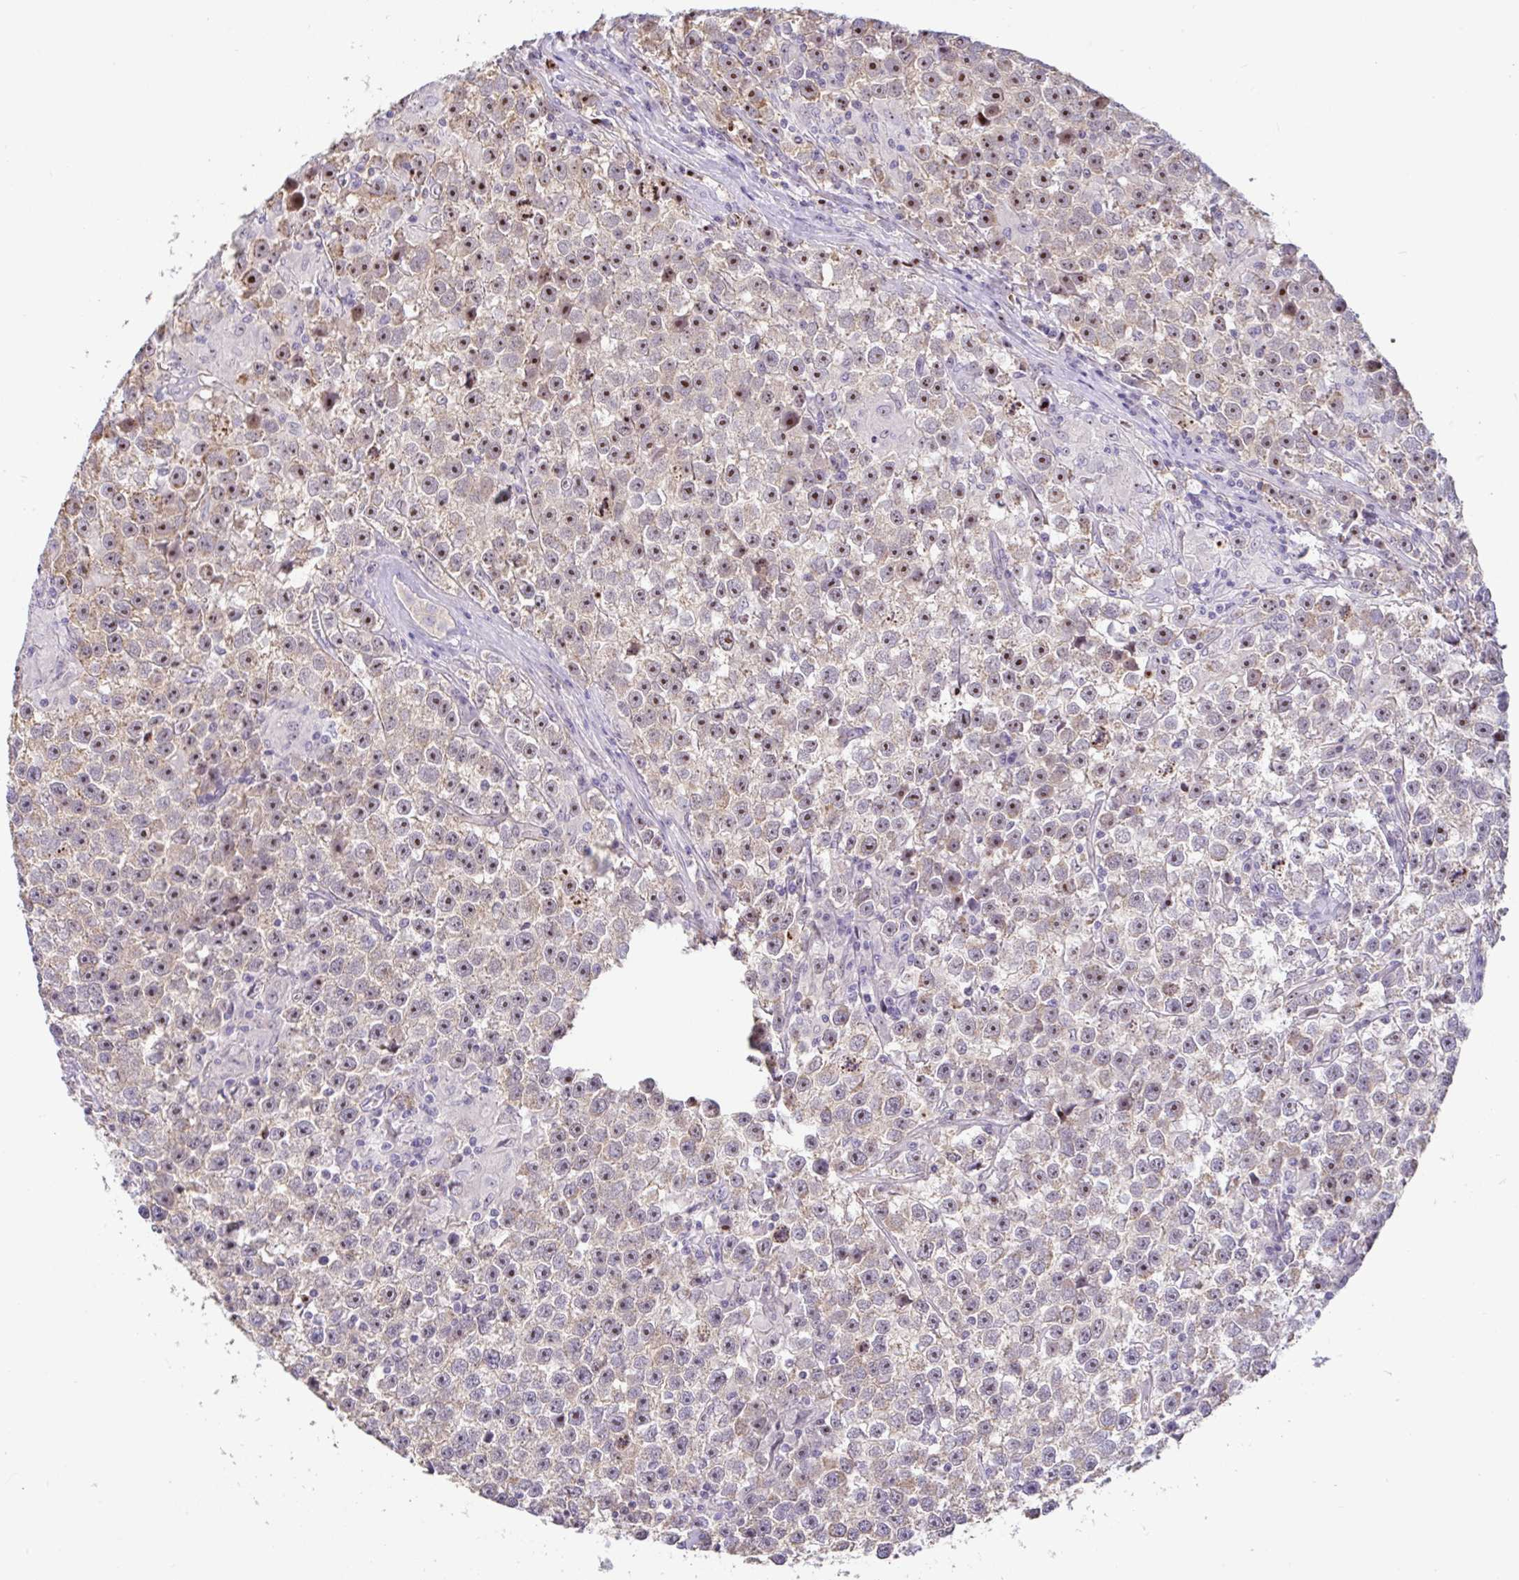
{"staining": {"intensity": "strong", "quantity": "25%-75%", "location": "cytoplasmic/membranous,nuclear"}, "tissue": "testis cancer", "cell_type": "Tumor cells", "image_type": "cancer", "snomed": [{"axis": "morphology", "description": "Seminoma, NOS"}, {"axis": "topography", "description": "Testis"}], "caption": "Protein analysis of testis cancer (seminoma) tissue demonstrates strong cytoplasmic/membranous and nuclear expression in about 25%-75% of tumor cells. The protein is shown in brown color, while the nuclei are stained blue.", "gene": "MXRA8", "patient": {"sex": "male", "age": 31}}